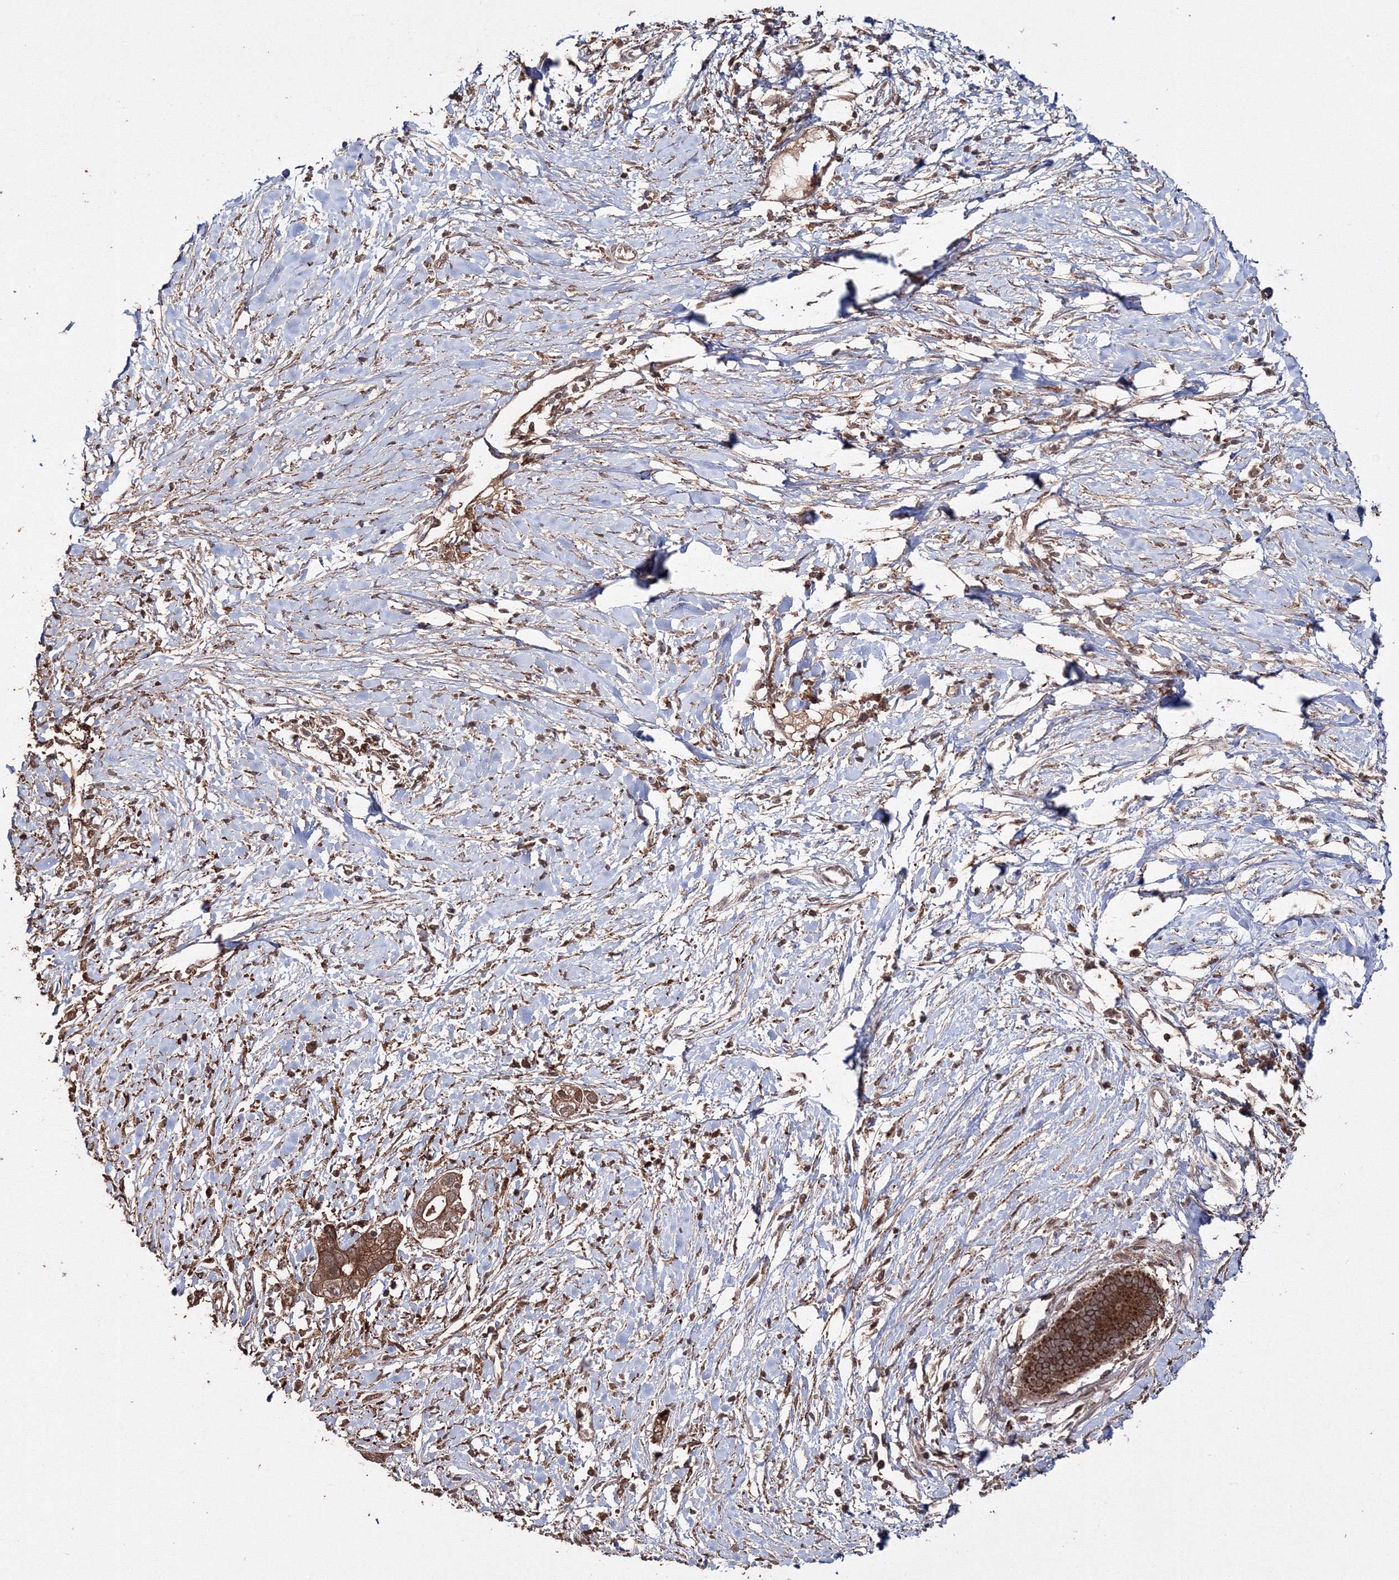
{"staining": {"intensity": "moderate", "quantity": ">75%", "location": "cytoplasmic/membranous"}, "tissue": "pancreatic cancer", "cell_type": "Tumor cells", "image_type": "cancer", "snomed": [{"axis": "morphology", "description": "Normal tissue, NOS"}, {"axis": "morphology", "description": "Adenocarcinoma, NOS"}, {"axis": "topography", "description": "Pancreas"}, {"axis": "topography", "description": "Peripheral nerve tissue"}], "caption": "Tumor cells exhibit medium levels of moderate cytoplasmic/membranous staining in about >75% of cells in adenocarcinoma (pancreatic).", "gene": "DDO", "patient": {"sex": "male", "age": 59}}